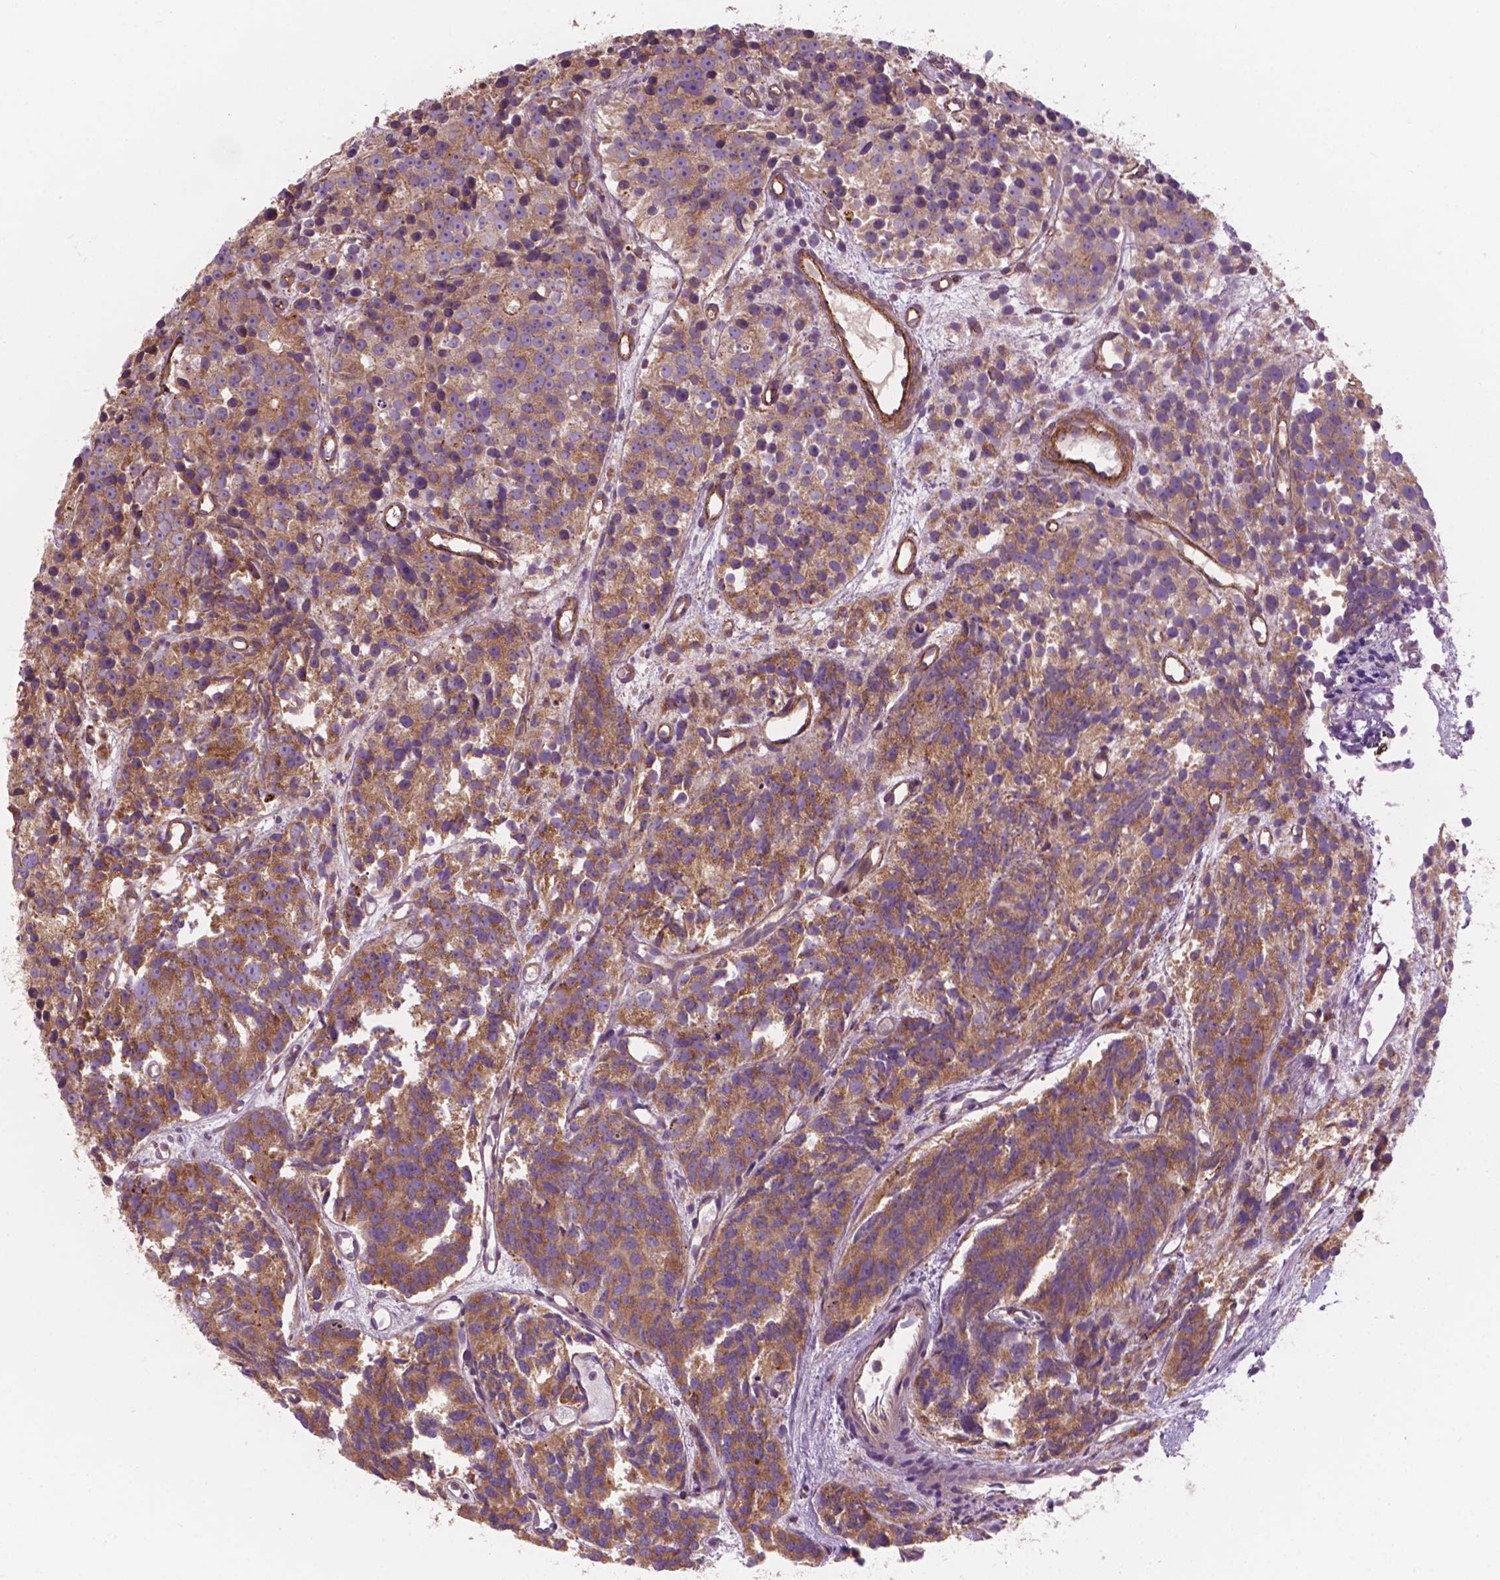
{"staining": {"intensity": "moderate", "quantity": ">75%", "location": "cytoplasmic/membranous"}, "tissue": "prostate cancer", "cell_type": "Tumor cells", "image_type": "cancer", "snomed": [{"axis": "morphology", "description": "Adenocarcinoma, High grade"}, {"axis": "topography", "description": "Prostate"}], "caption": "Immunohistochemical staining of prostate cancer (high-grade adenocarcinoma) exhibits medium levels of moderate cytoplasmic/membranous protein positivity in approximately >75% of tumor cells.", "gene": "SURF4", "patient": {"sex": "male", "age": 77}}